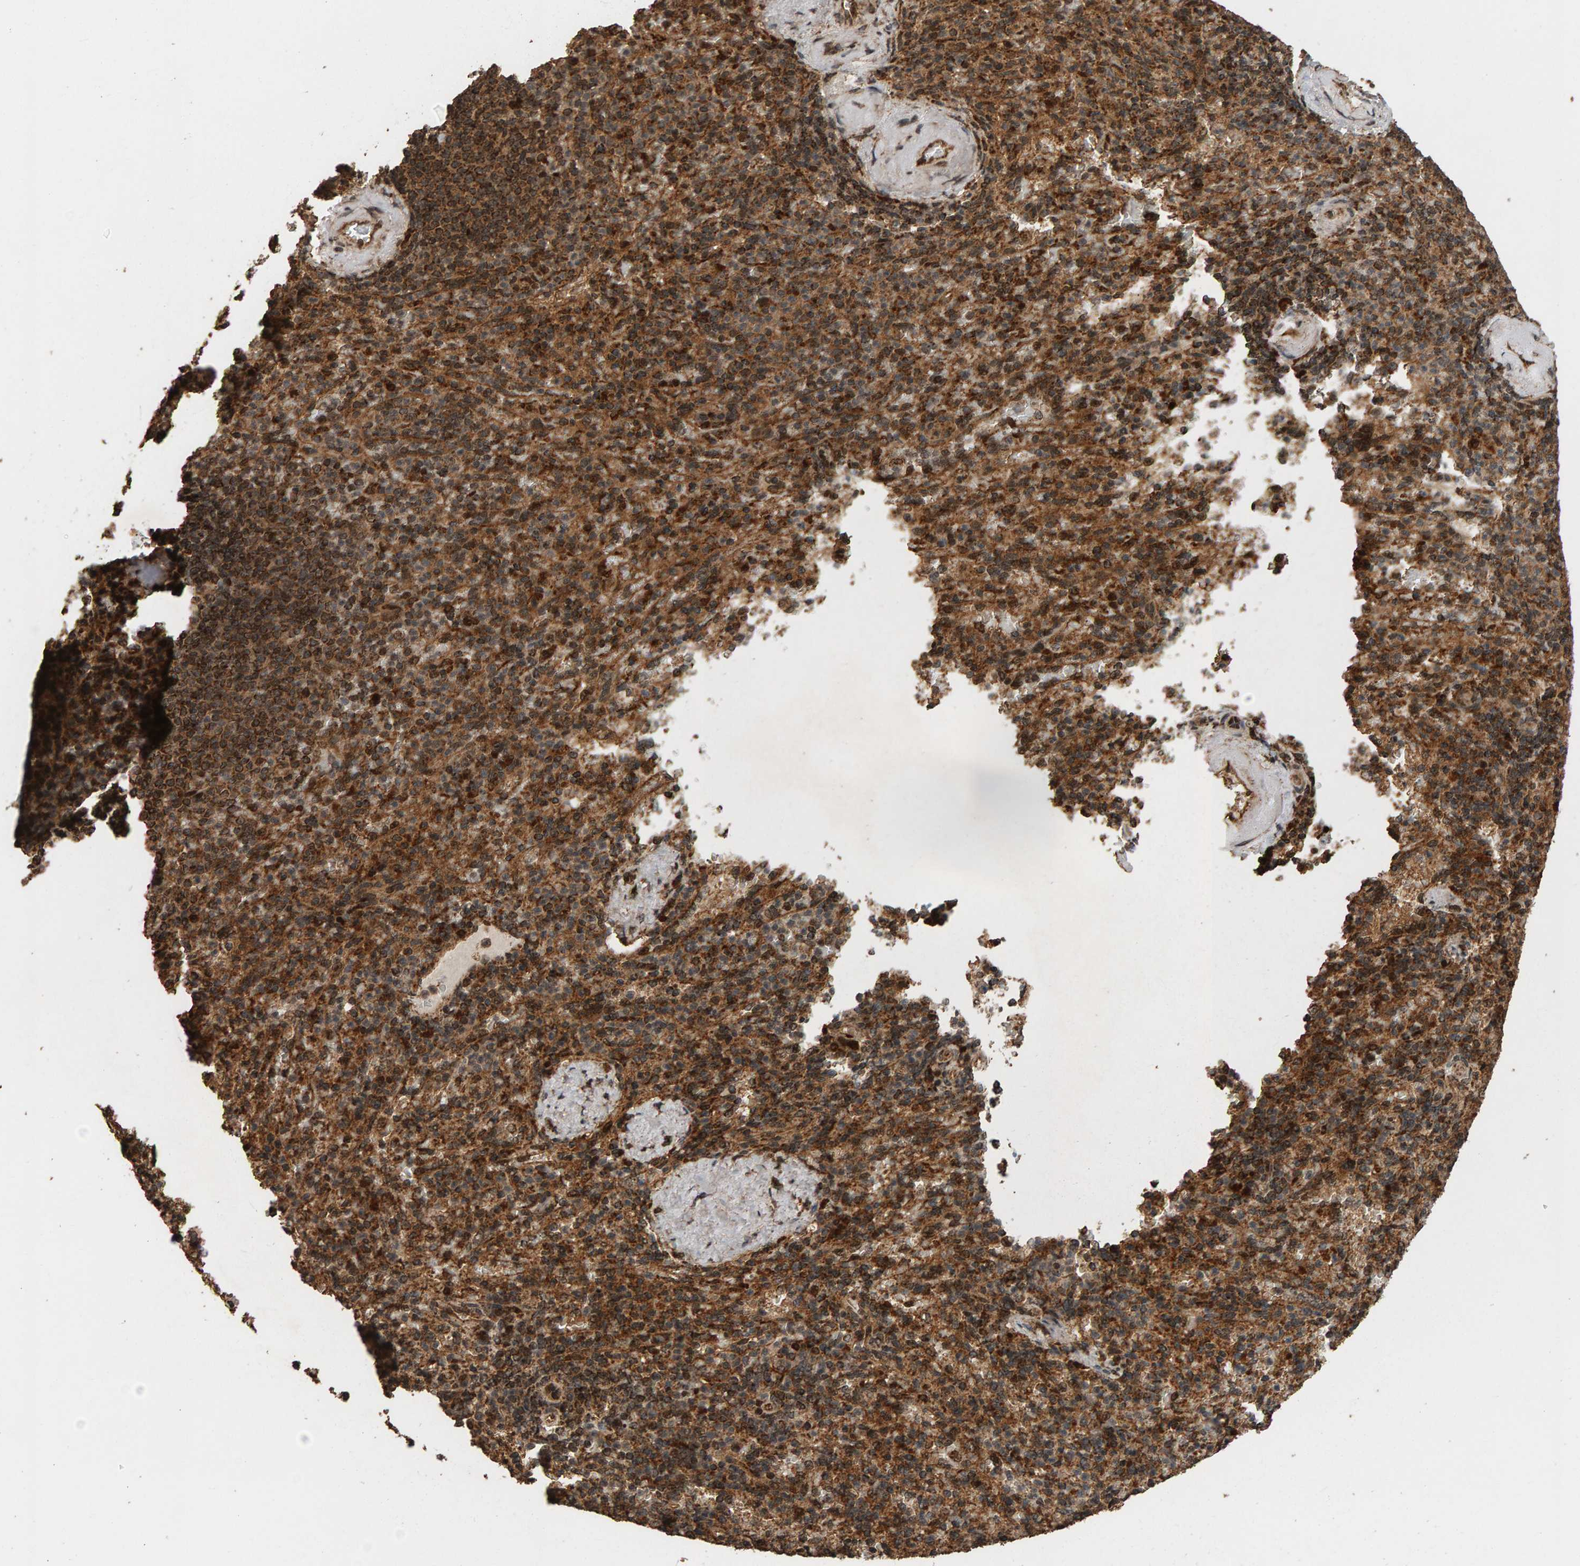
{"staining": {"intensity": "moderate", "quantity": ">75%", "location": "cytoplasmic/membranous,nuclear"}, "tissue": "spleen", "cell_type": "Cells in red pulp", "image_type": "normal", "snomed": [{"axis": "morphology", "description": "Normal tissue, NOS"}, {"axis": "topography", "description": "Spleen"}], "caption": "This photomicrograph demonstrates IHC staining of unremarkable human spleen, with medium moderate cytoplasmic/membranous,nuclear positivity in approximately >75% of cells in red pulp.", "gene": "GSTK1", "patient": {"sex": "female", "age": 74}}